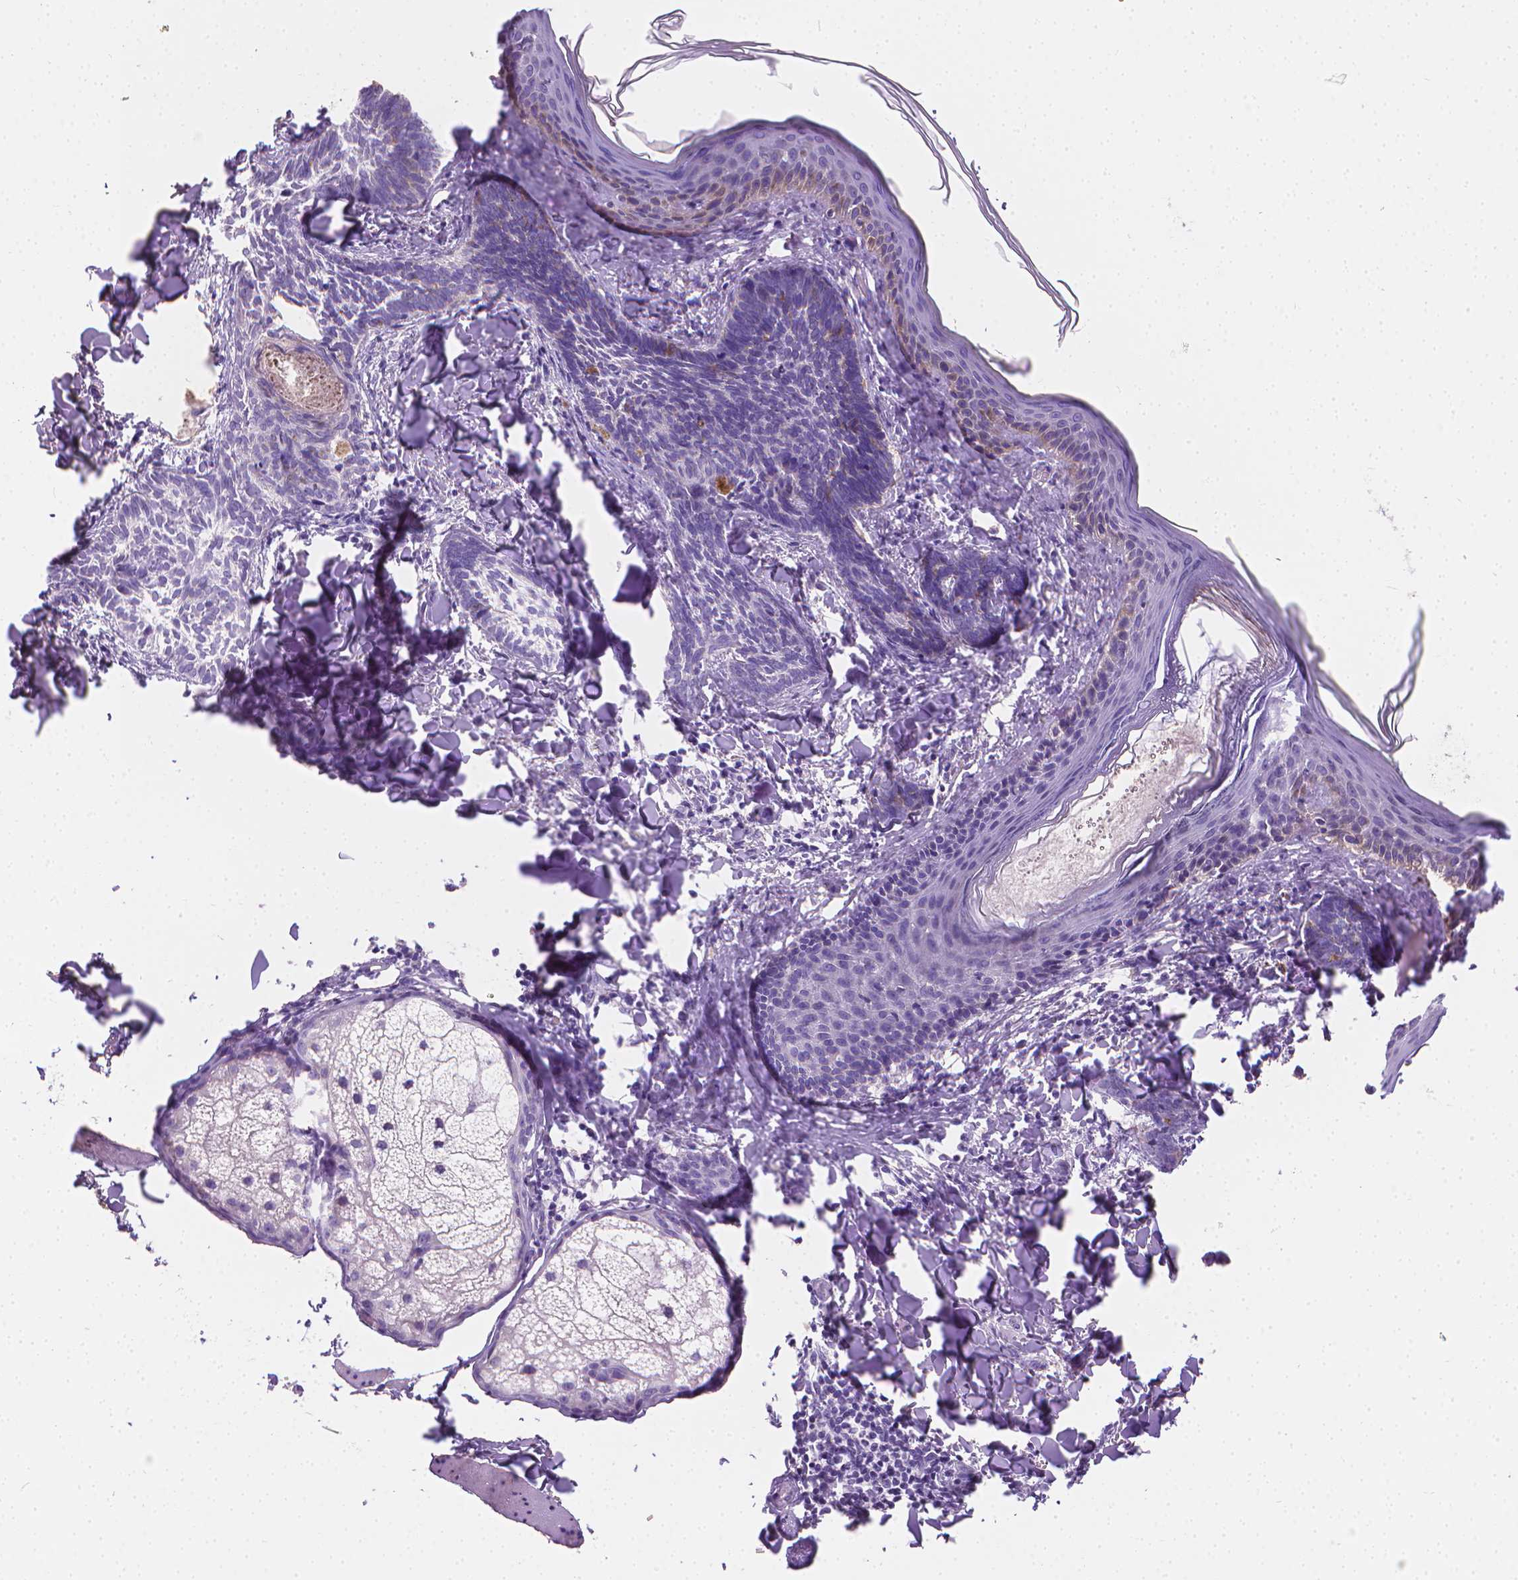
{"staining": {"intensity": "negative", "quantity": "none", "location": "none"}, "tissue": "skin cancer", "cell_type": "Tumor cells", "image_type": "cancer", "snomed": [{"axis": "morphology", "description": "Normal tissue, NOS"}, {"axis": "morphology", "description": "Basal cell carcinoma"}, {"axis": "topography", "description": "Skin"}], "caption": "This photomicrograph is of skin basal cell carcinoma stained with immunohistochemistry (IHC) to label a protein in brown with the nuclei are counter-stained blue. There is no expression in tumor cells.", "gene": "CABCOCO1", "patient": {"sex": "male", "age": 46}}